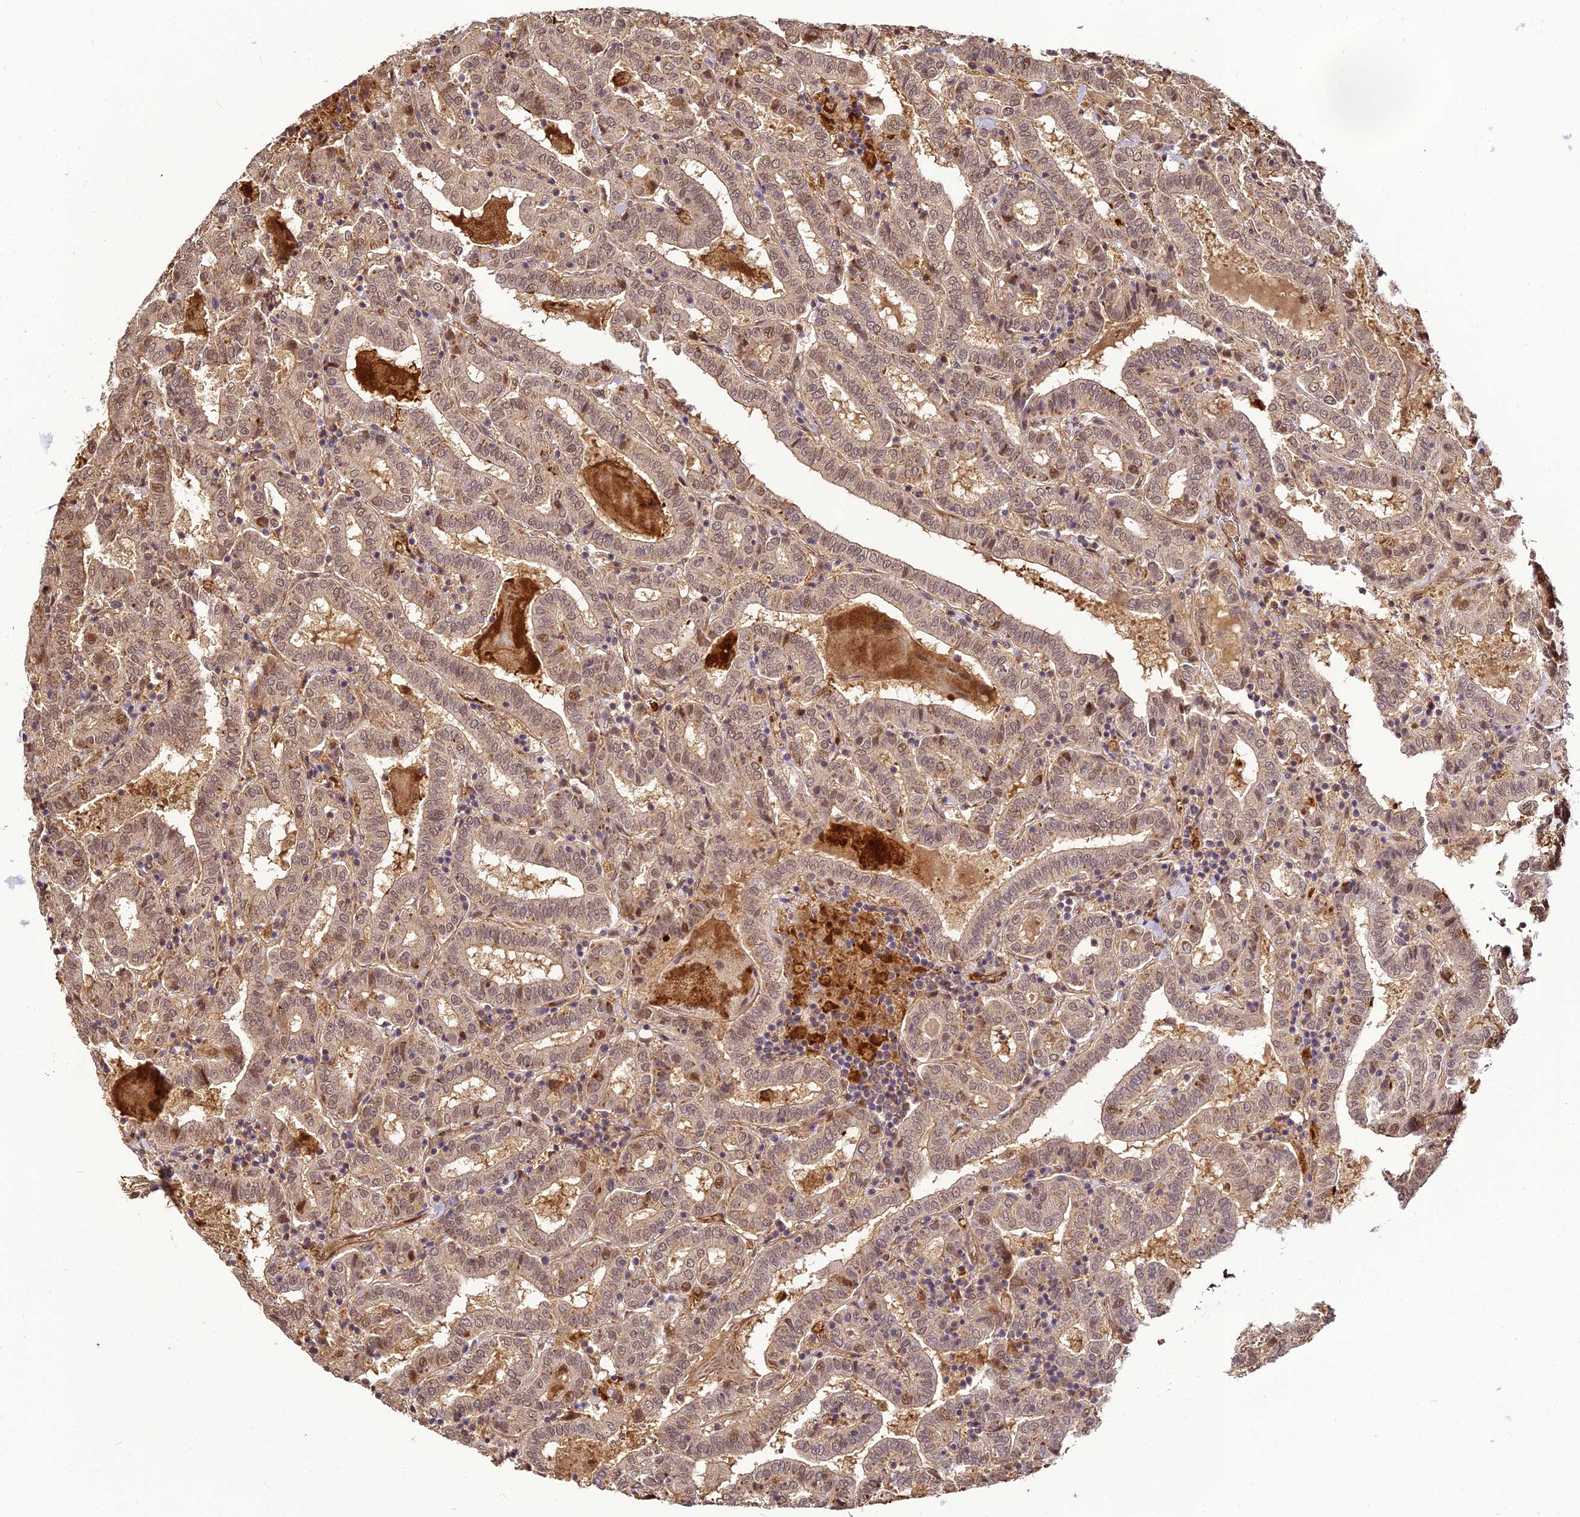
{"staining": {"intensity": "weak", "quantity": ">75%", "location": "cytoplasmic/membranous,nuclear"}, "tissue": "thyroid cancer", "cell_type": "Tumor cells", "image_type": "cancer", "snomed": [{"axis": "morphology", "description": "Papillary adenocarcinoma, NOS"}, {"axis": "topography", "description": "Thyroid gland"}], "caption": "Human thyroid cancer (papillary adenocarcinoma) stained with a brown dye reveals weak cytoplasmic/membranous and nuclear positive expression in approximately >75% of tumor cells.", "gene": "BCDIN3D", "patient": {"sex": "female", "age": 72}}